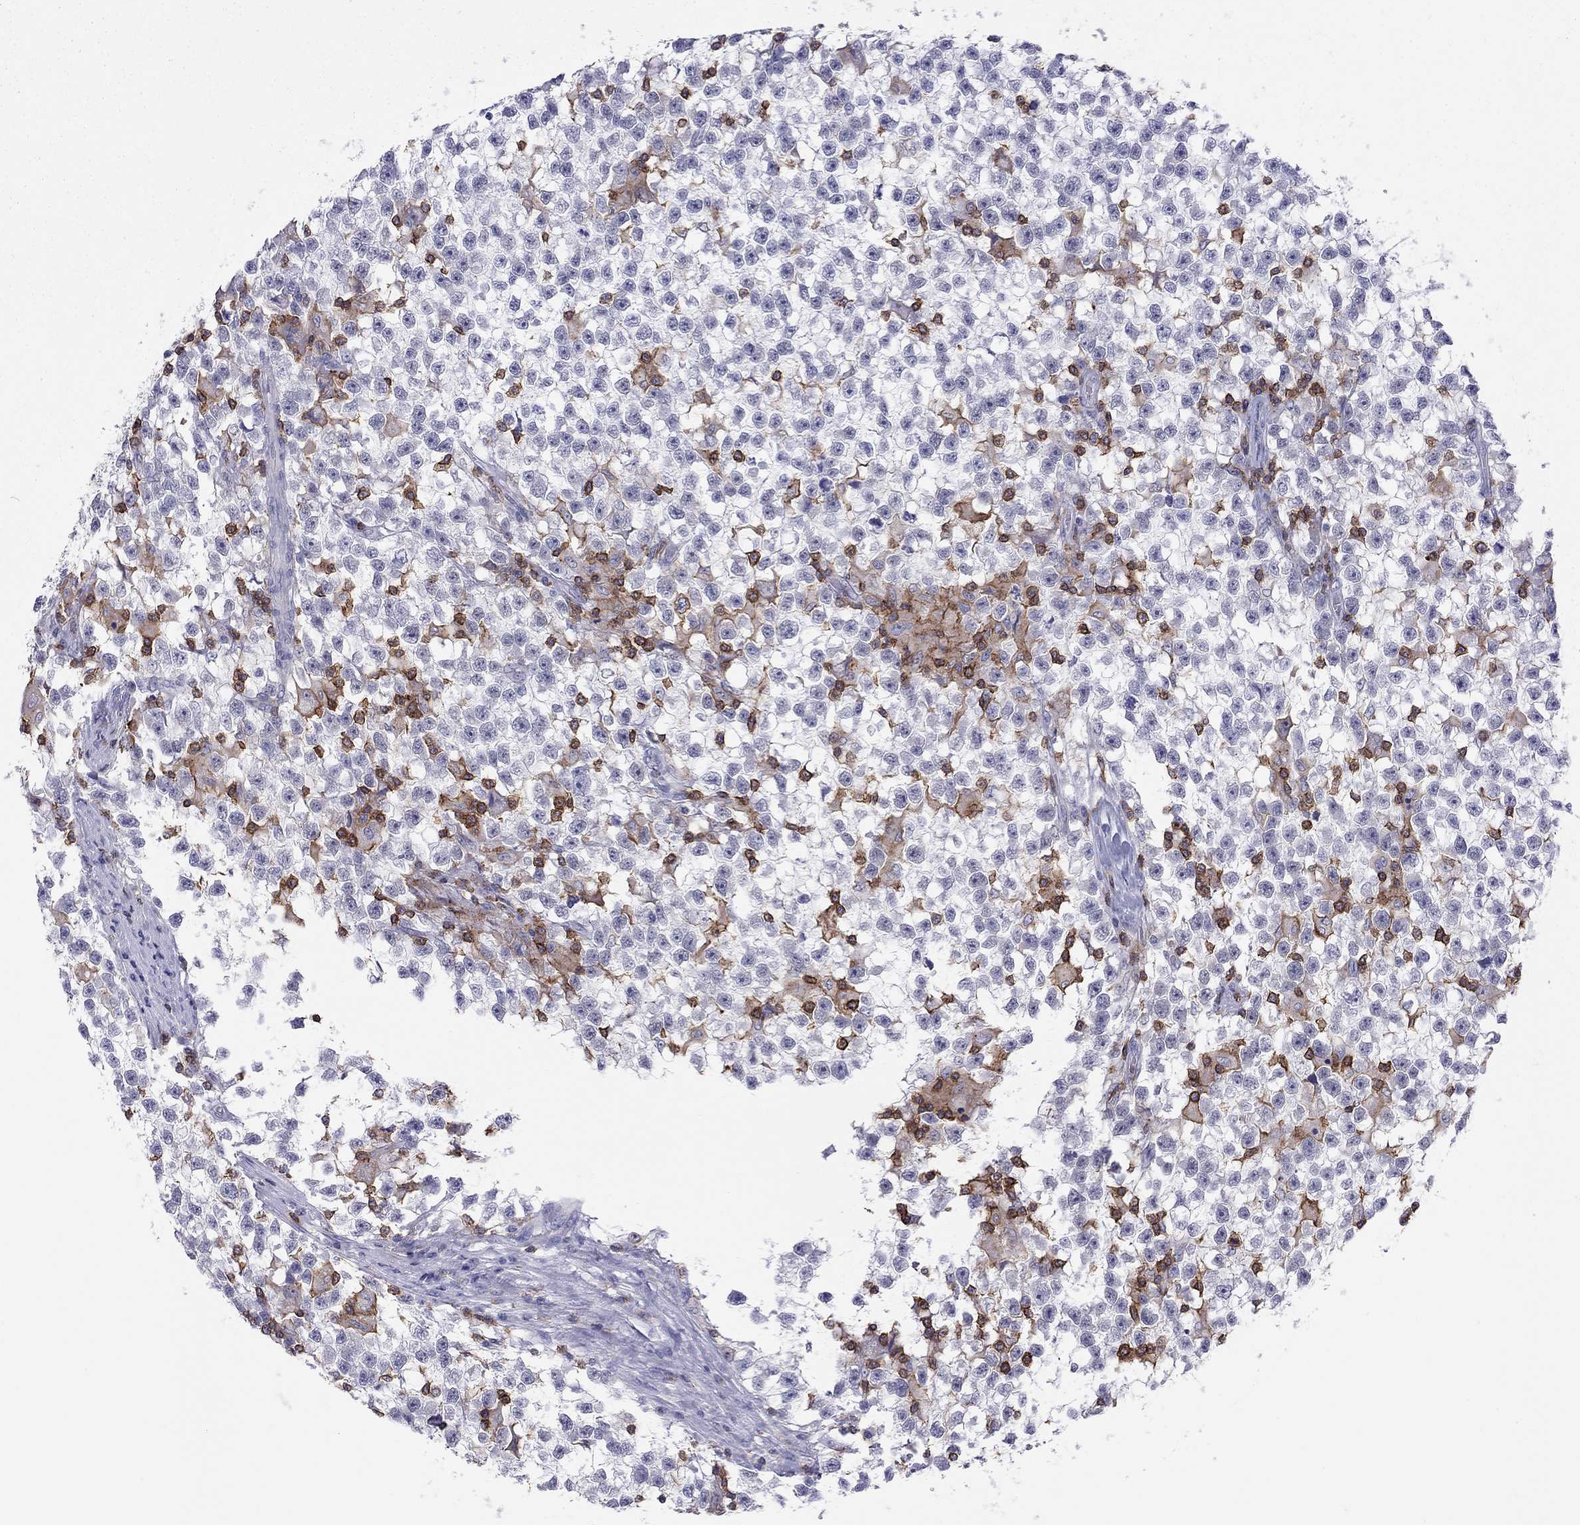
{"staining": {"intensity": "negative", "quantity": "none", "location": "none"}, "tissue": "testis cancer", "cell_type": "Tumor cells", "image_type": "cancer", "snomed": [{"axis": "morphology", "description": "Seminoma, NOS"}, {"axis": "topography", "description": "Testis"}], "caption": "This histopathology image is of seminoma (testis) stained with immunohistochemistry to label a protein in brown with the nuclei are counter-stained blue. There is no staining in tumor cells.", "gene": "MND1", "patient": {"sex": "male", "age": 31}}